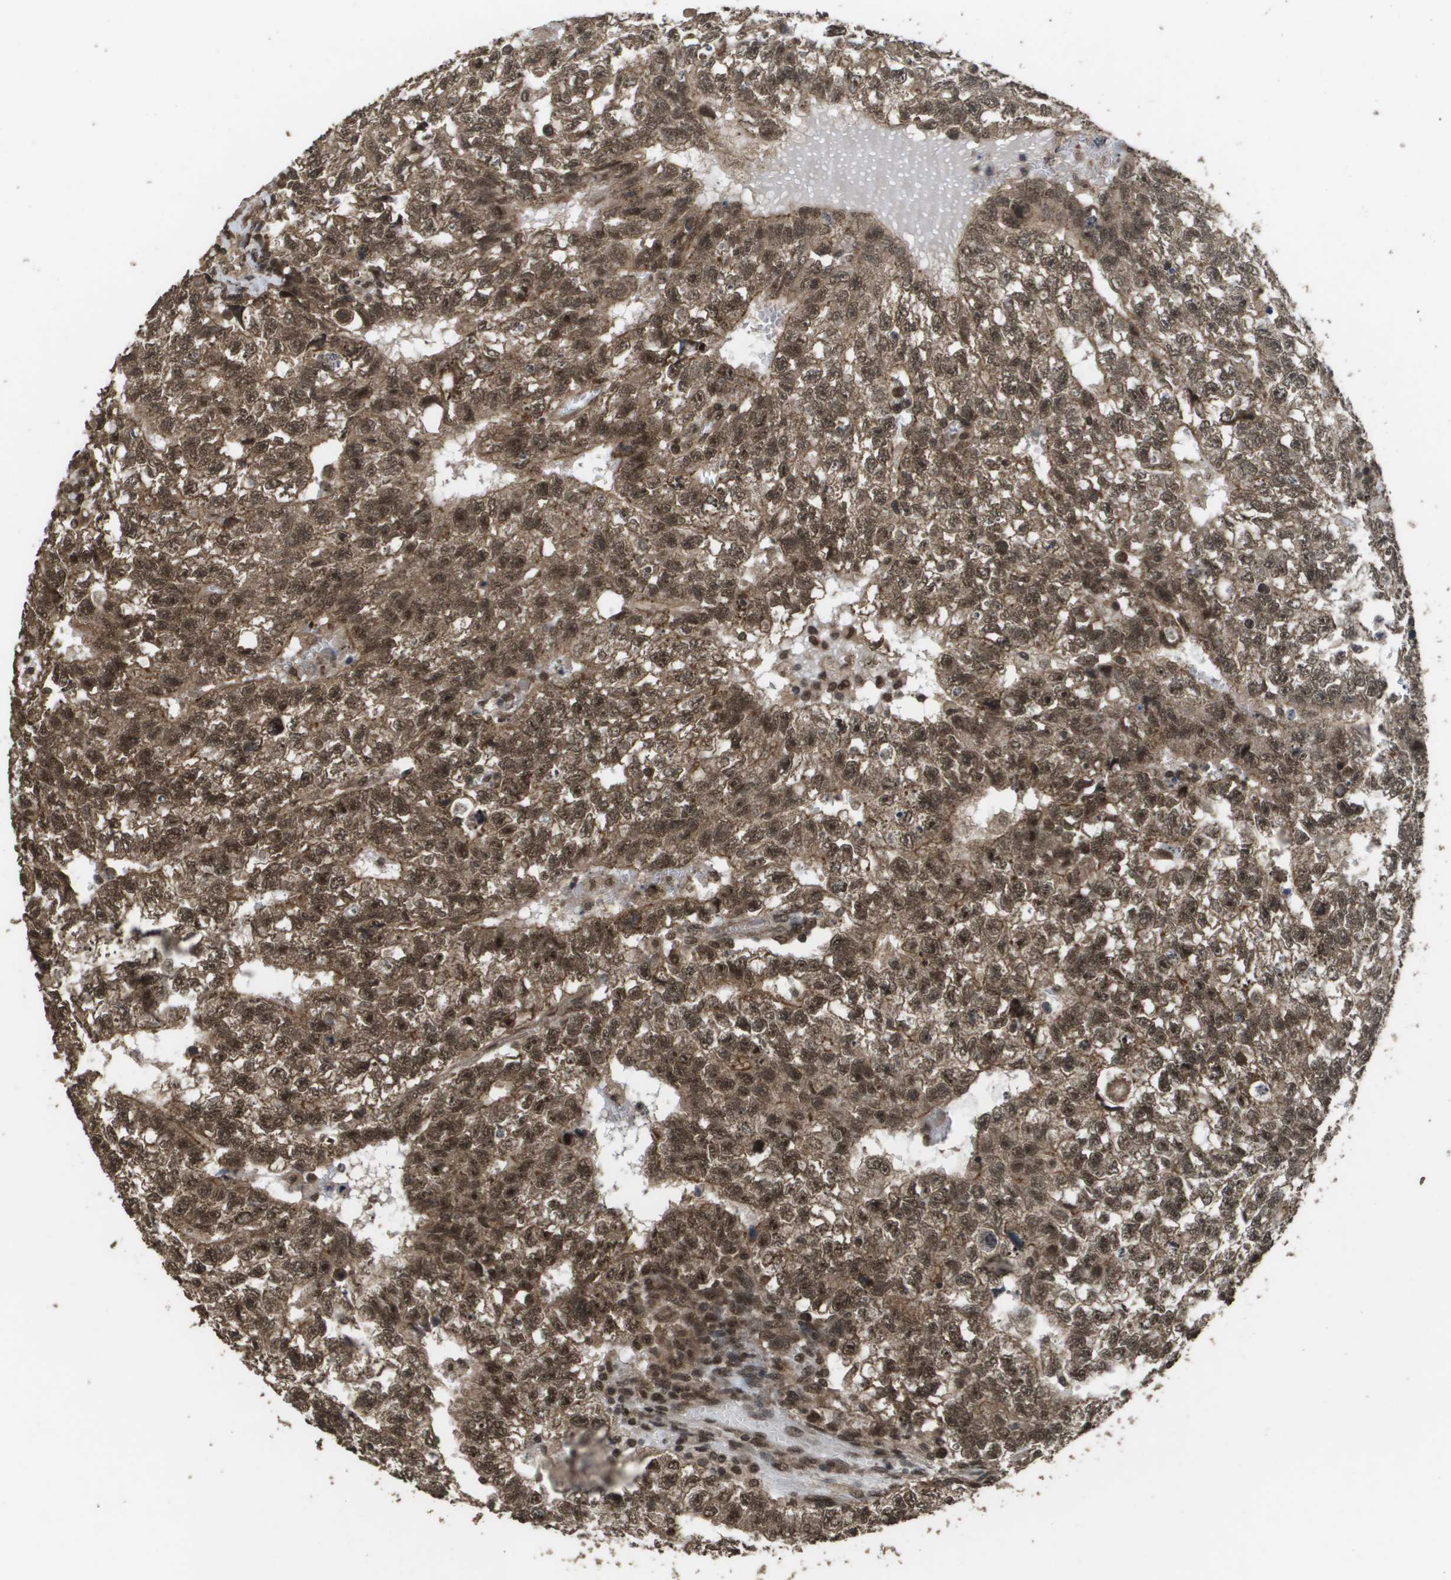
{"staining": {"intensity": "moderate", "quantity": ">75%", "location": "cytoplasmic/membranous,nuclear"}, "tissue": "testis cancer", "cell_type": "Tumor cells", "image_type": "cancer", "snomed": [{"axis": "morphology", "description": "Seminoma, NOS"}, {"axis": "morphology", "description": "Carcinoma, Embryonal, NOS"}, {"axis": "topography", "description": "Testis"}], "caption": "Immunohistochemical staining of human testis cancer (seminoma) shows moderate cytoplasmic/membranous and nuclear protein positivity in about >75% of tumor cells. Immunohistochemistry (ihc) stains the protein of interest in brown and the nuclei are stained blue.", "gene": "AXIN2", "patient": {"sex": "male", "age": 38}}